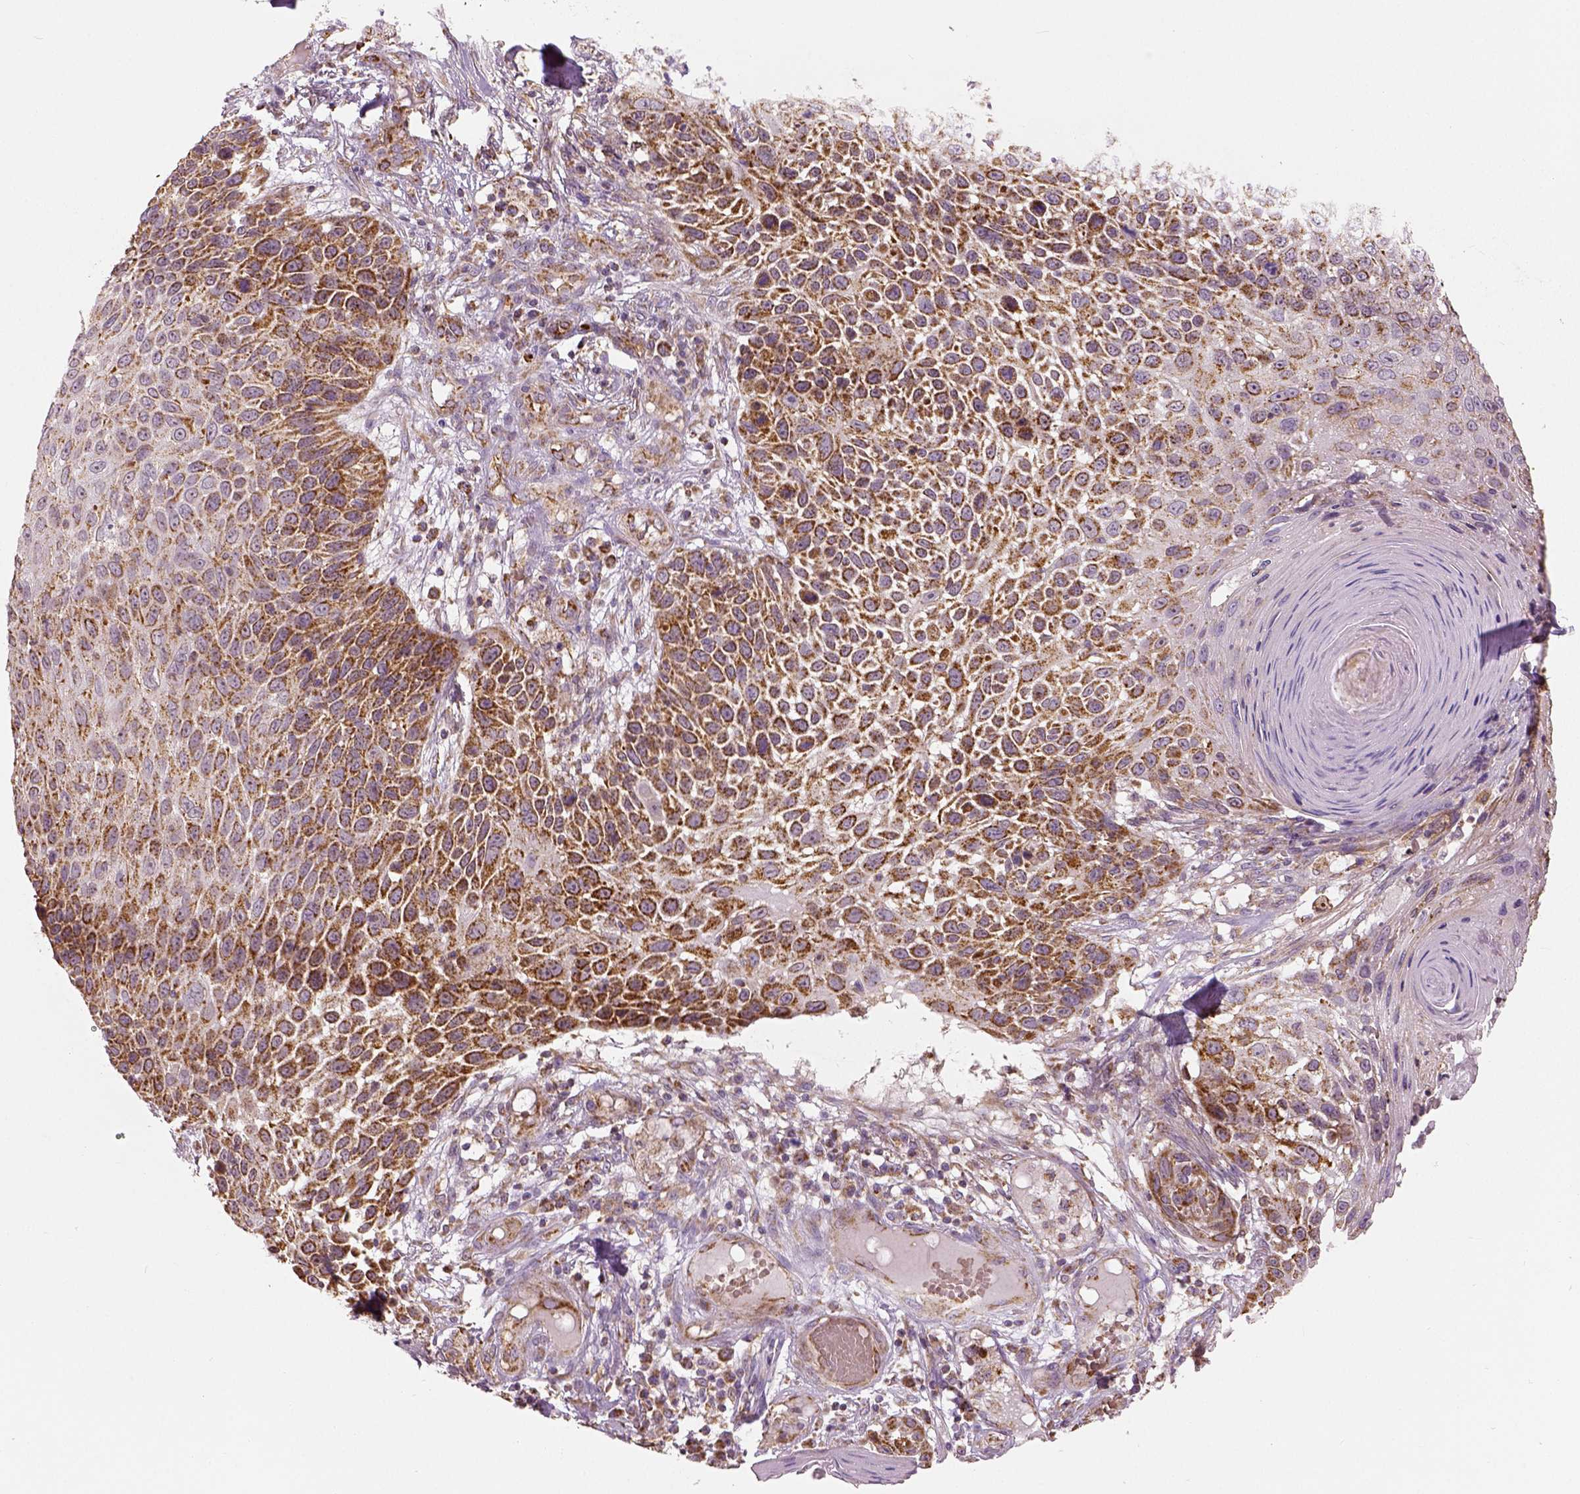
{"staining": {"intensity": "strong", "quantity": ">75%", "location": "cytoplasmic/membranous"}, "tissue": "skin cancer", "cell_type": "Tumor cells", "image_type": "cancer", "snomed": [{"axis": "morphology", "description": "Squamous cell carcinoma, NOS"}, {"axis": "topography", "description": "Skin"}], "caption": "Immunohistochemical staining of human skin cancer (squamous cell carcinoma) reveals strong cytoplasmic/membranous protein positivity in about >75% of tumor cells.", "gene": "PGAM5", "patient": {"sex": "male", "age": 92}}